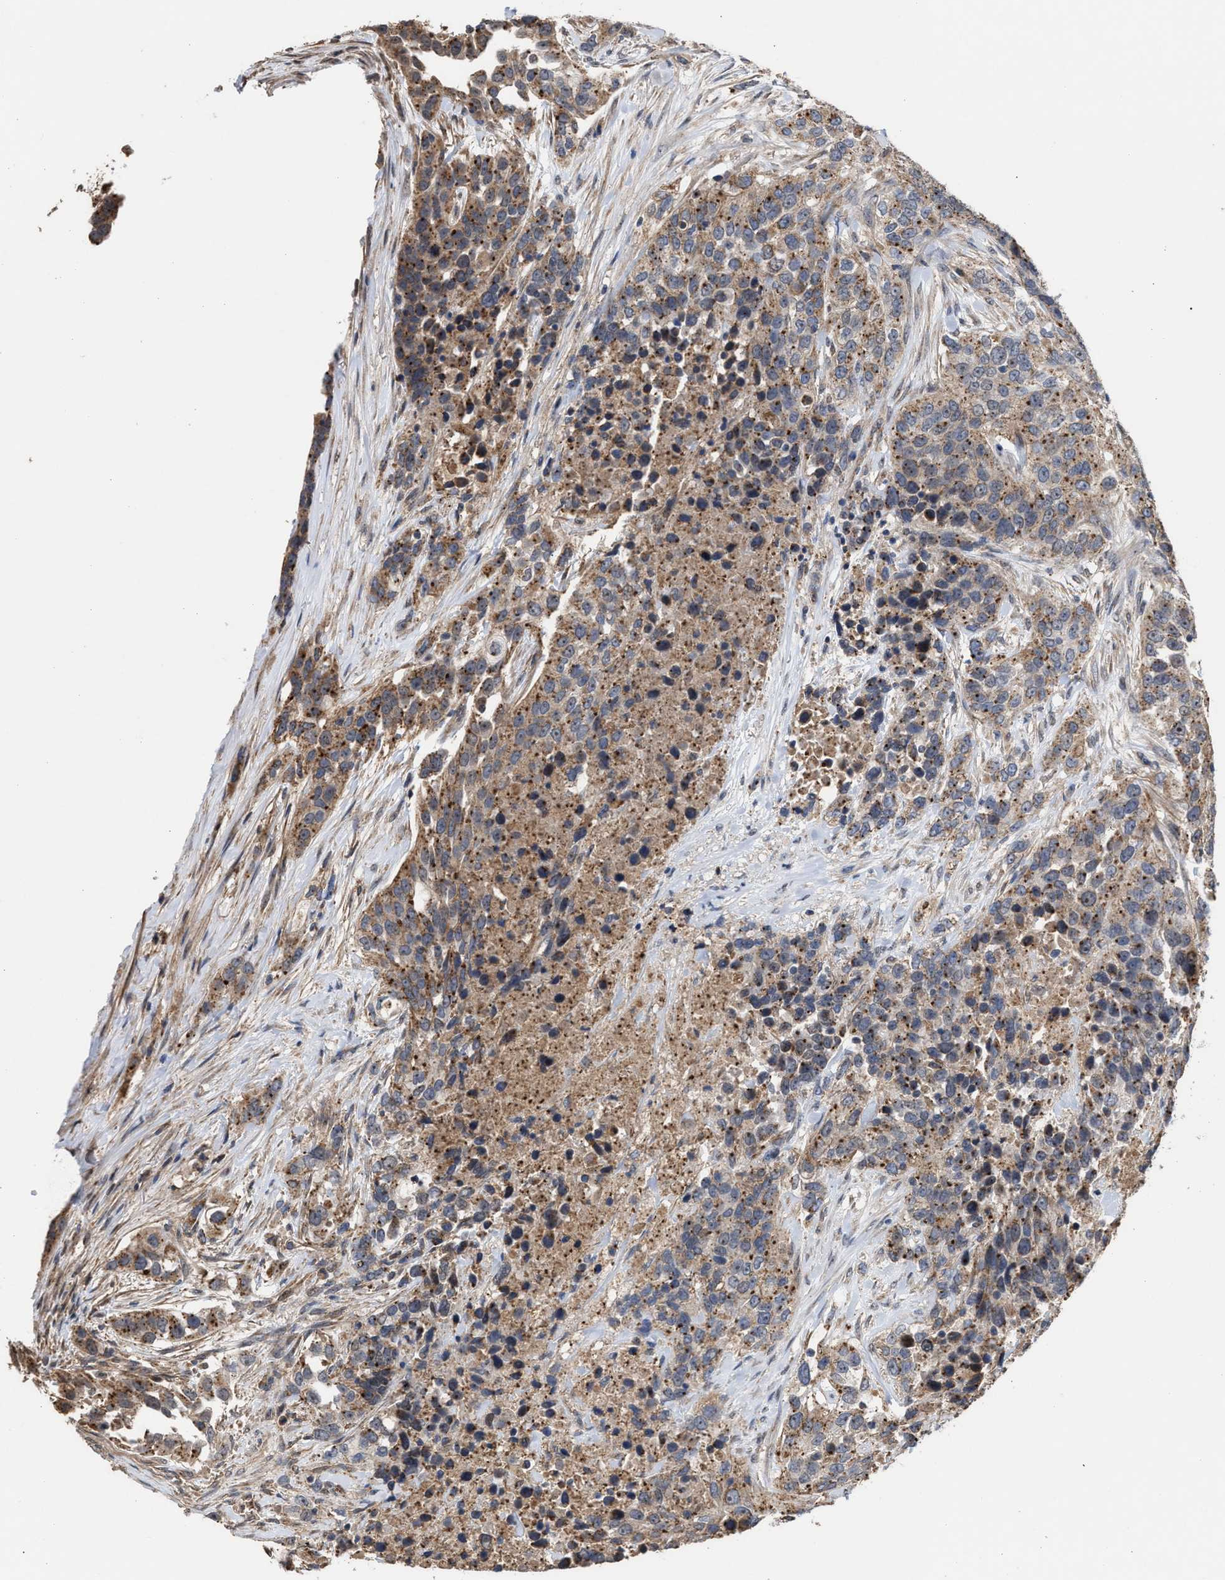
{"staining": {"intensity": "moderate", "quantity": ">75%", "location": "cytoplasmic/membranous"}, "tissue": "urothelial cancer", "cell_type": "Tumor cells", "image_type": "cancer", "snomed": [{"axis": "morphology", "description": "Urothelial carcinoma, High grade"}, {"axis": "topography", "description": "Urinary bladder"}], "caption": "There is medium levels of moderate cytoplasmic/membranous staining in tumor cells of urothelial cancer, as demonstrated by immunohistochemical staining (brown color).", "gene": "EXOSC2", "patient": {"sex": "female", "age": 80}}